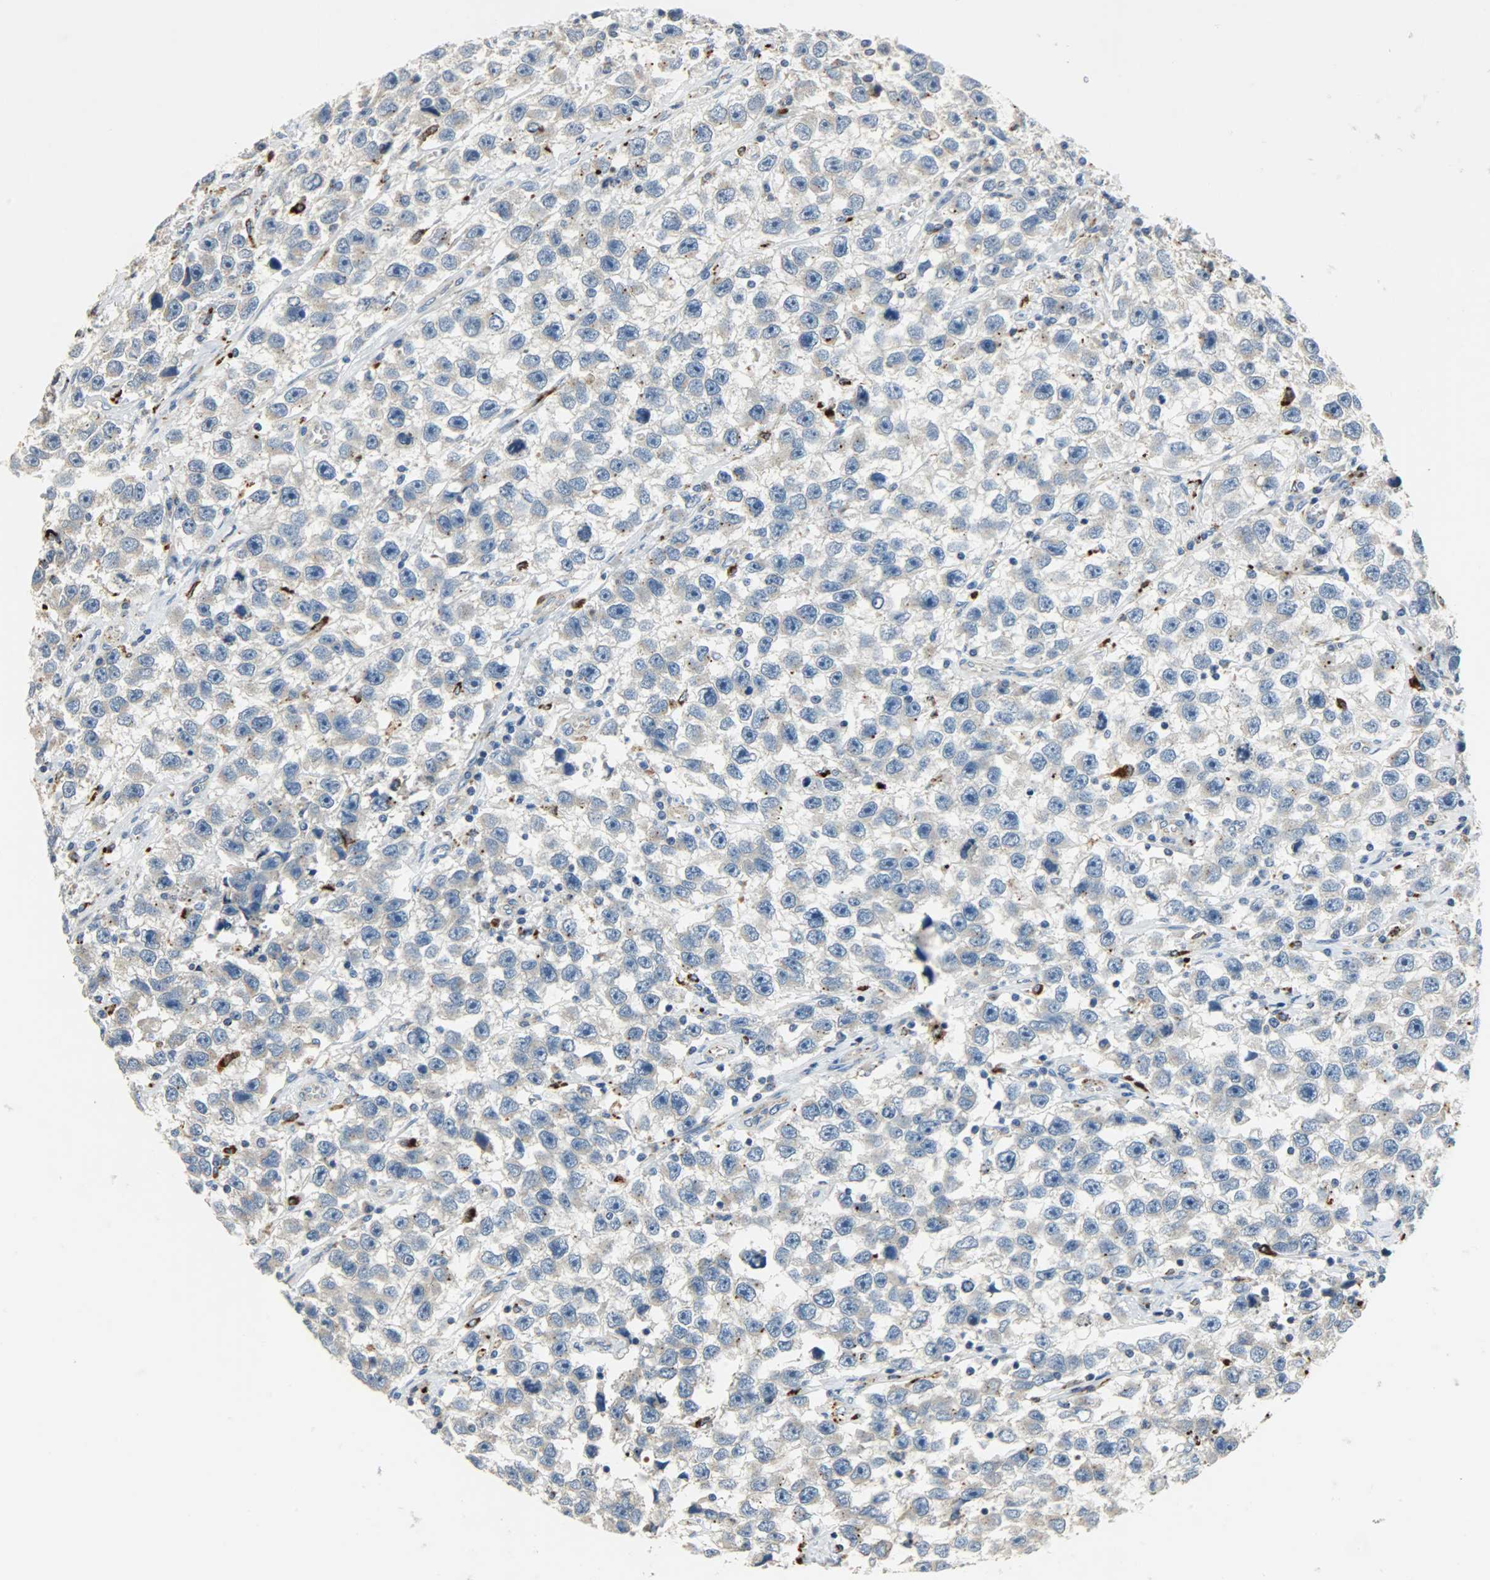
{"staining": {"intensity": "weak", "quantity": "<25%", "location": "cytoplasmic/membranous"}, "tissue": "testis cancer", "cell_type": "Tumor cells", "image_type": "cancer", "snomed": [{"axis": "morphology", "description": "Seminoma, NOS"}, {"axis": "topography", "description": "Testis"}], "caption": "Testis seminoma was stained to show a protein in brown. There is no significant expression in tumor cells.", "gene": "ASAH1", "patient": {"sex": "male", "age": 33}}